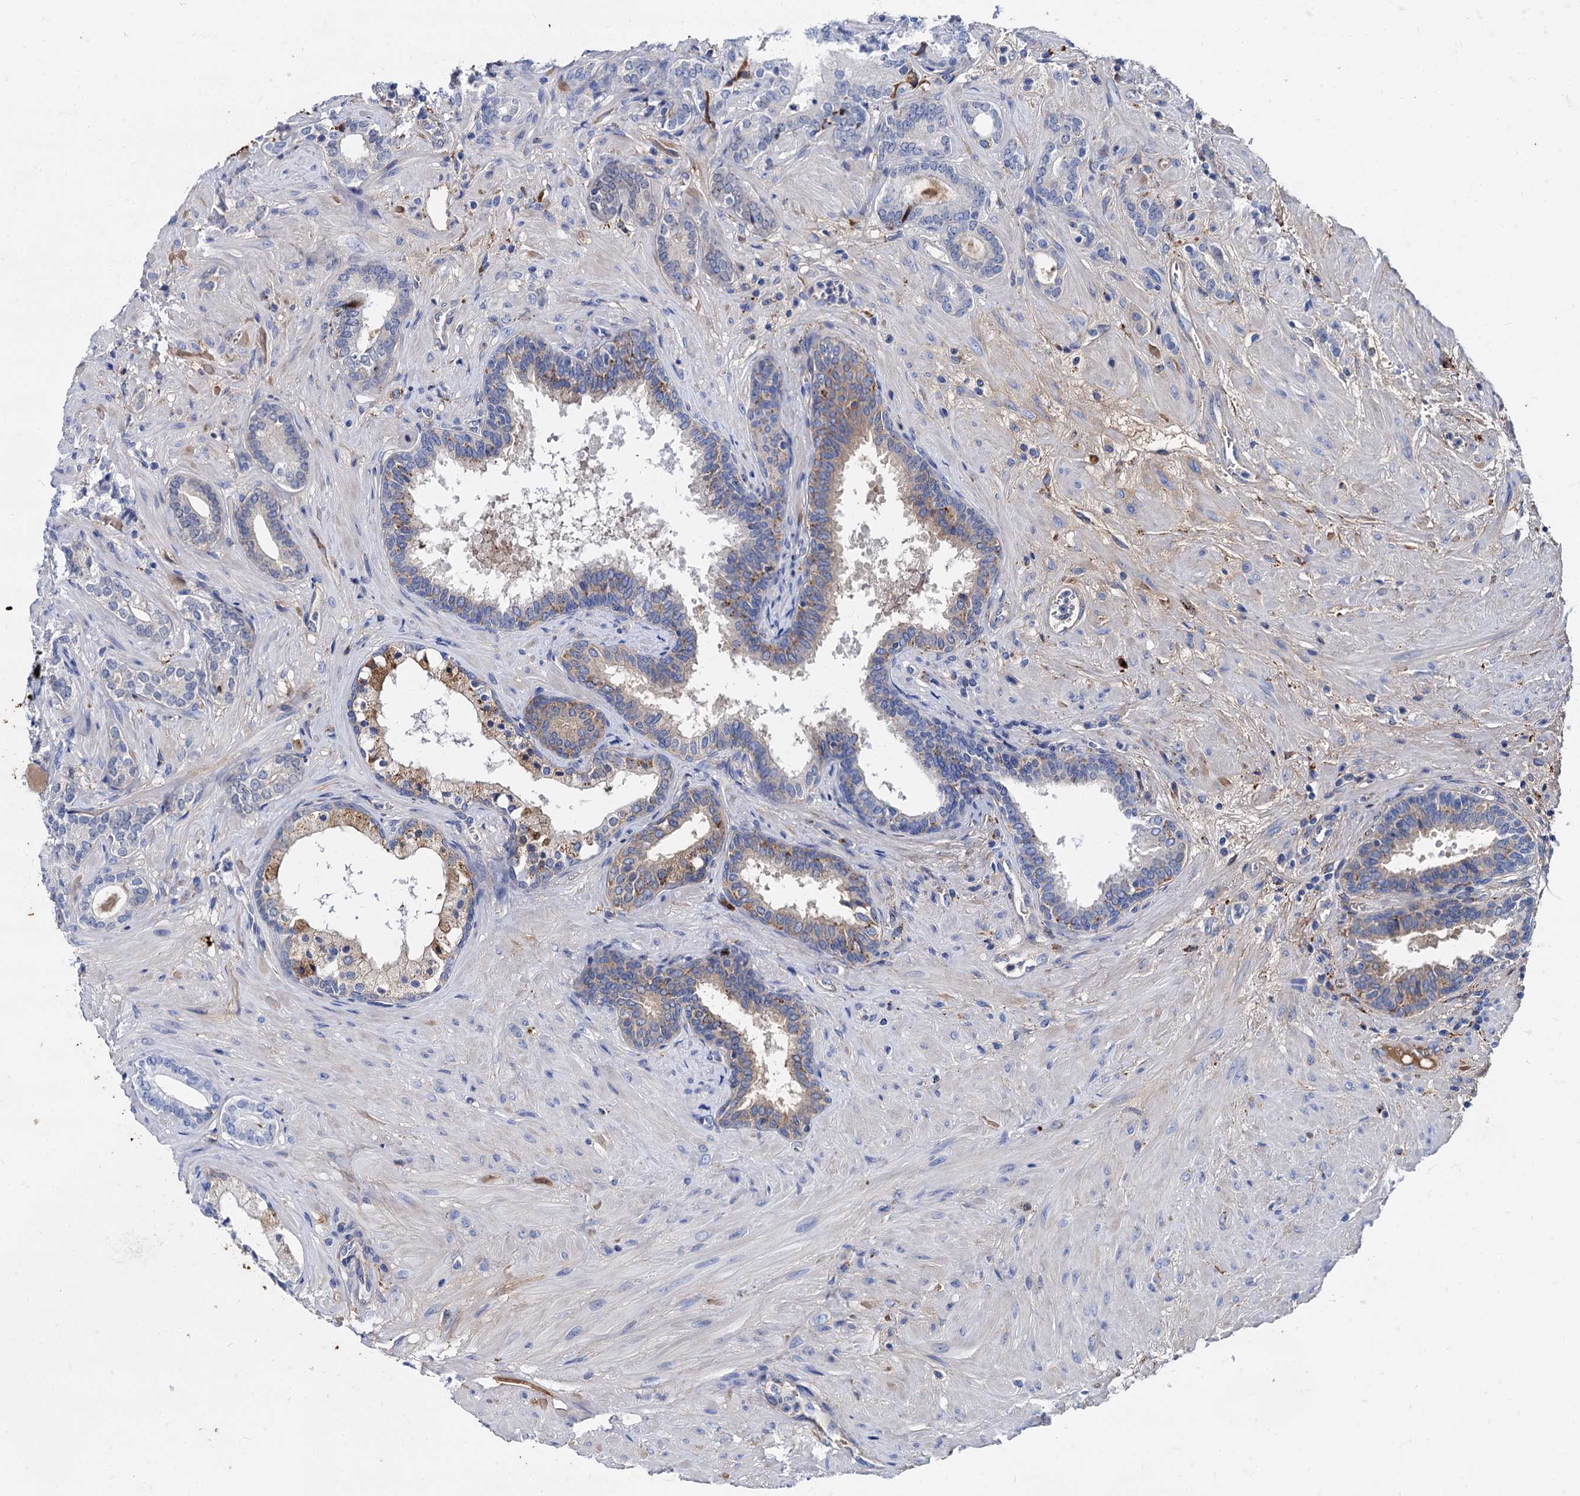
{"staining": {"intensity": "negative", "quantity": "none", "location": "none"}, "tissue": "prostate cancer", "cell_type": "Tumor cells", "image_type": "cancer", "snomed": [{"axis": "morphology", "description": "Adenocarcinoma, High grade"}, {"axis": "topography", "description": "Prostate"}], "caption": "Image shows no significant protein expression in tumor cells of adenocarcinoma (high-grade) (prostate).", "gene": "APOD", "patient": {"sex": "male", "age": 60}}